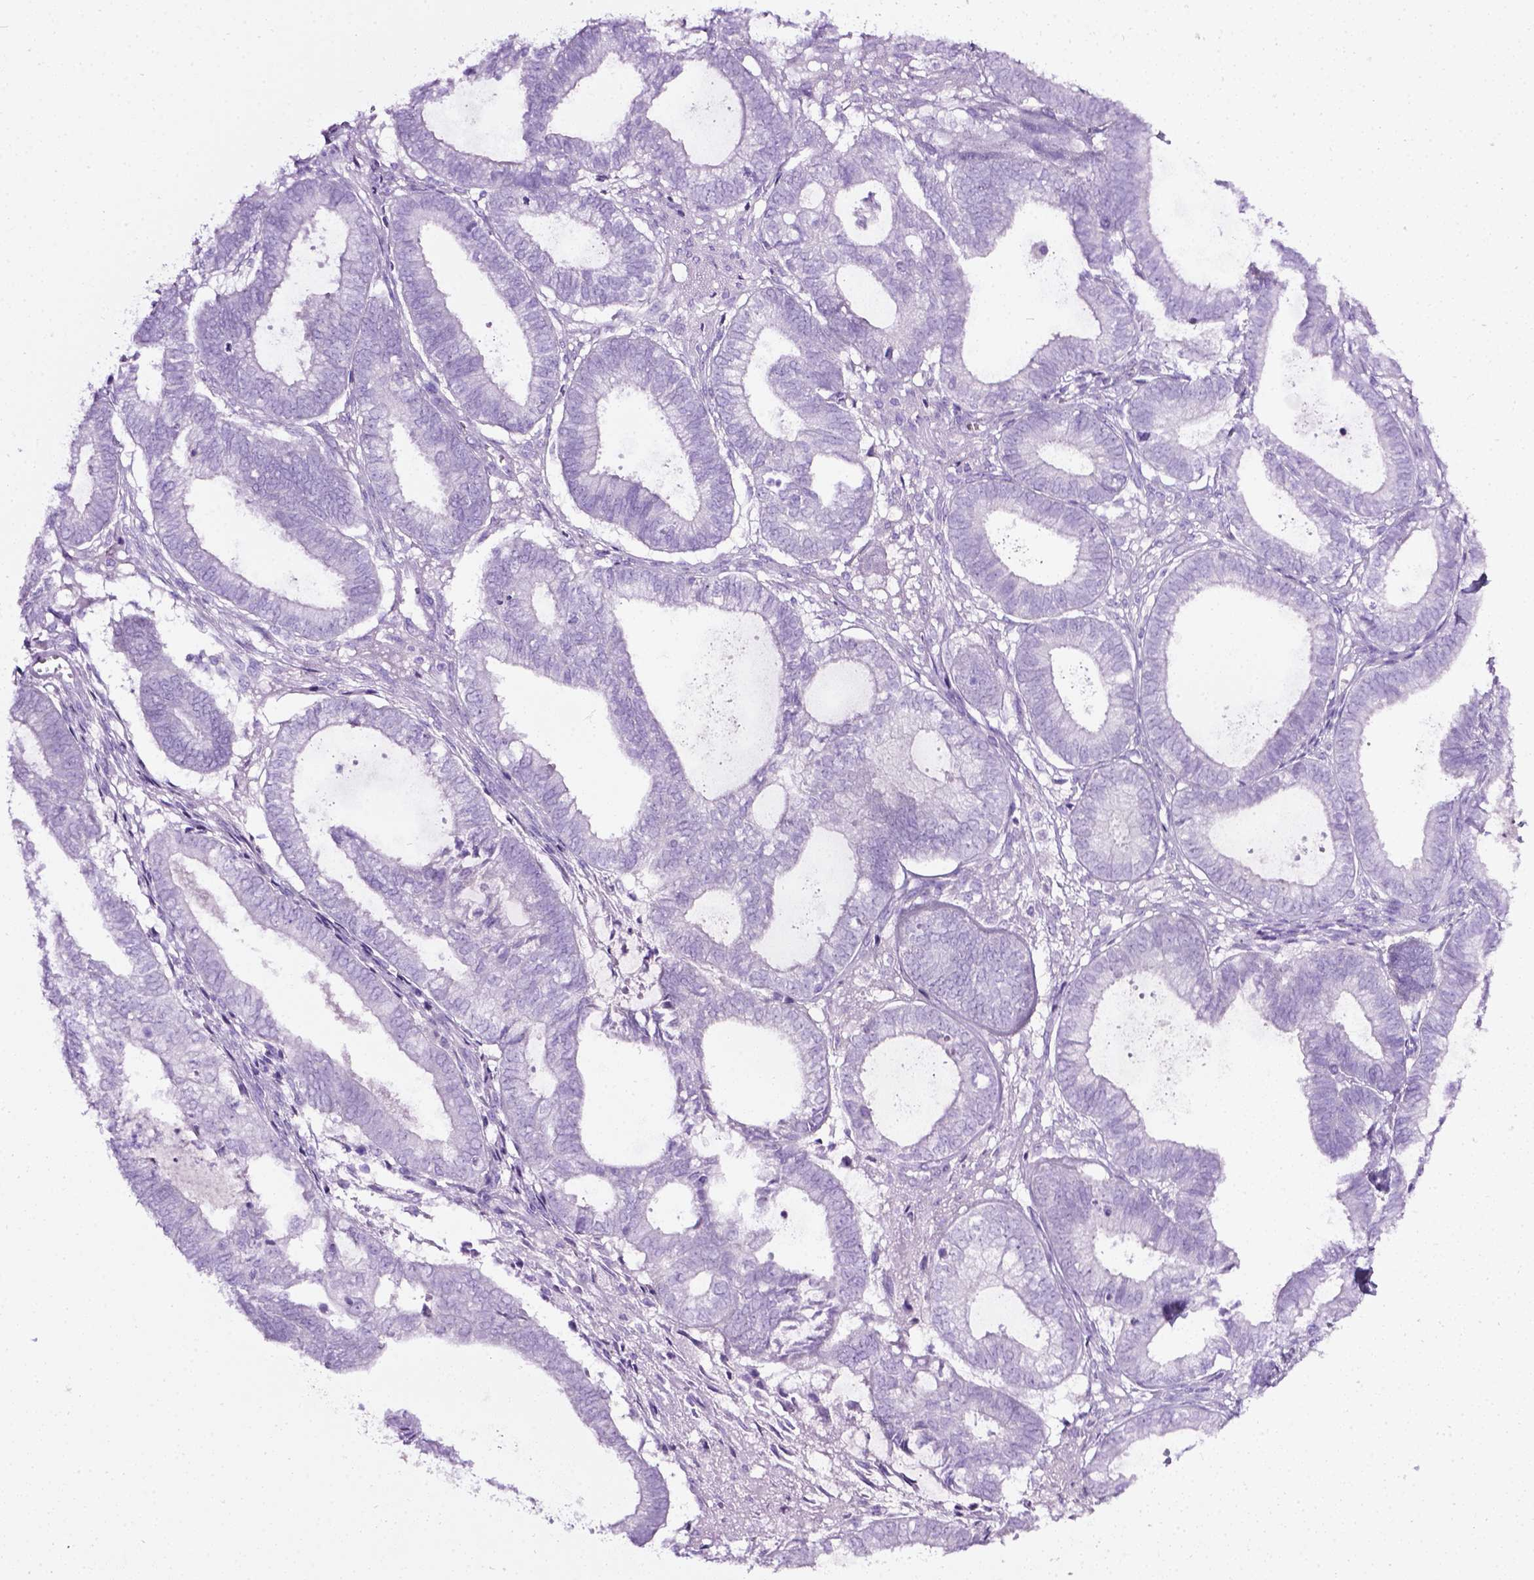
{"staining": {"intensity": "negative", "quantity": "none", "location": "none"}, "tissue": "ovarian cancer", "cell_type": "Tumor cells", "image_type": "cancer", "snomed": [{"axis": "morphology", "description": "Carcinoma, endometroid"}, {"axis": "topography", "description": "Ovary"}], "caption": "Immunohistochemistry (IHC) of human endometroid carcinoma (ovarian) reveals no staining in tumor cells.", "gene": "LELP1", "patient": {"sex": "female", "age": 64}}